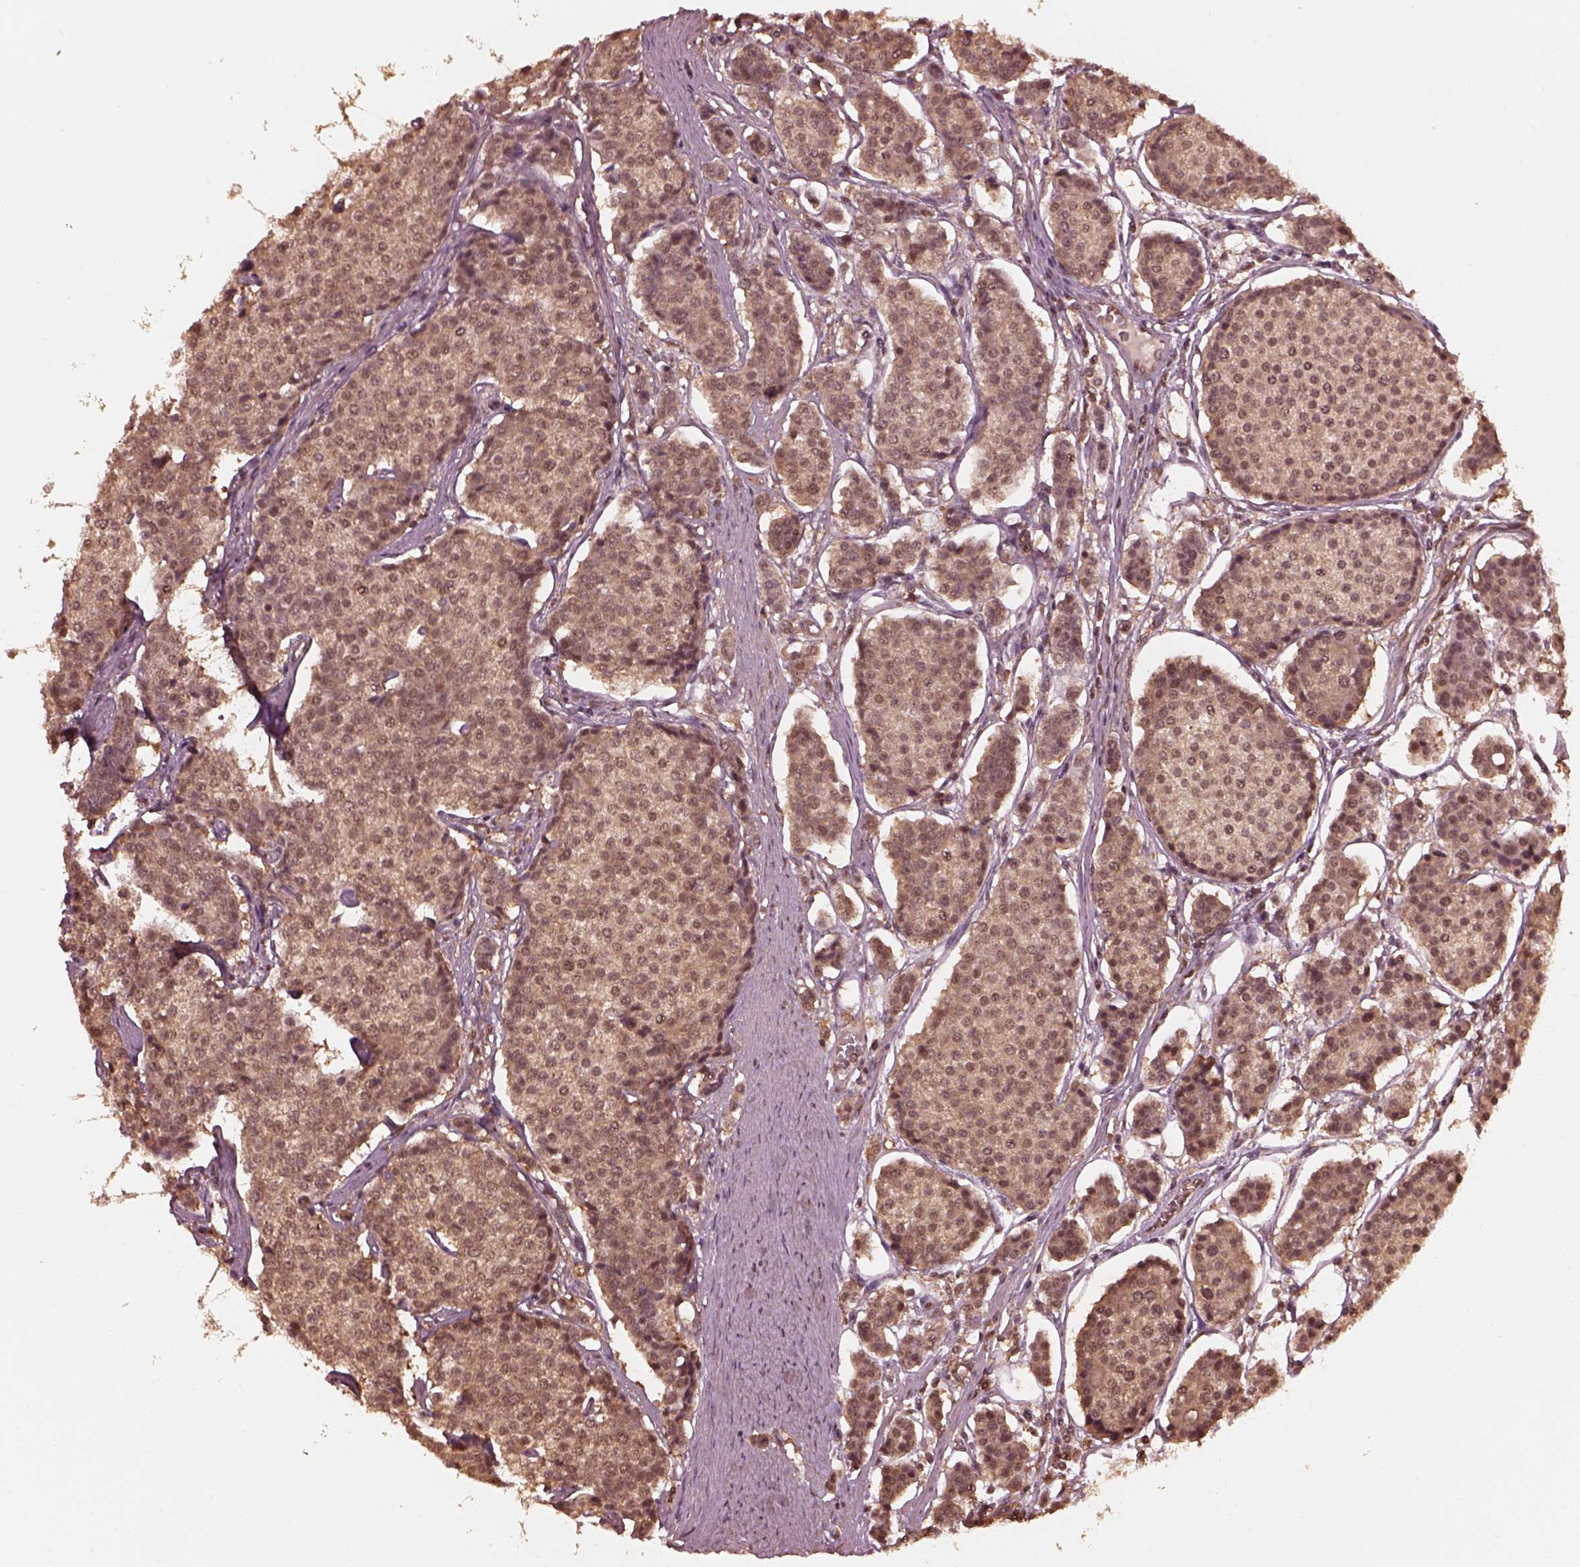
{"staining": {"intensity": "weak", "quantity": ">75%", "location": "cytoplasmic/membranous"}, "tissue": "carcinoid", "cell_type": "Tumor cells", "image_type": "cancer", "snomed": [{"axis": "morphology", "description": "Carcinoid, malignant, NOS"}, {"axis": "topography", "description": "Small intestine"}], "caption": "Immunohistochemical staining of carcinoid (malignant) demonstrates low levels of weak cytoplasmic/membranous positivity in about >75% of tumor cells.", "gene": "PSMC5", "patient": {"sex": "female", "age": 65}}